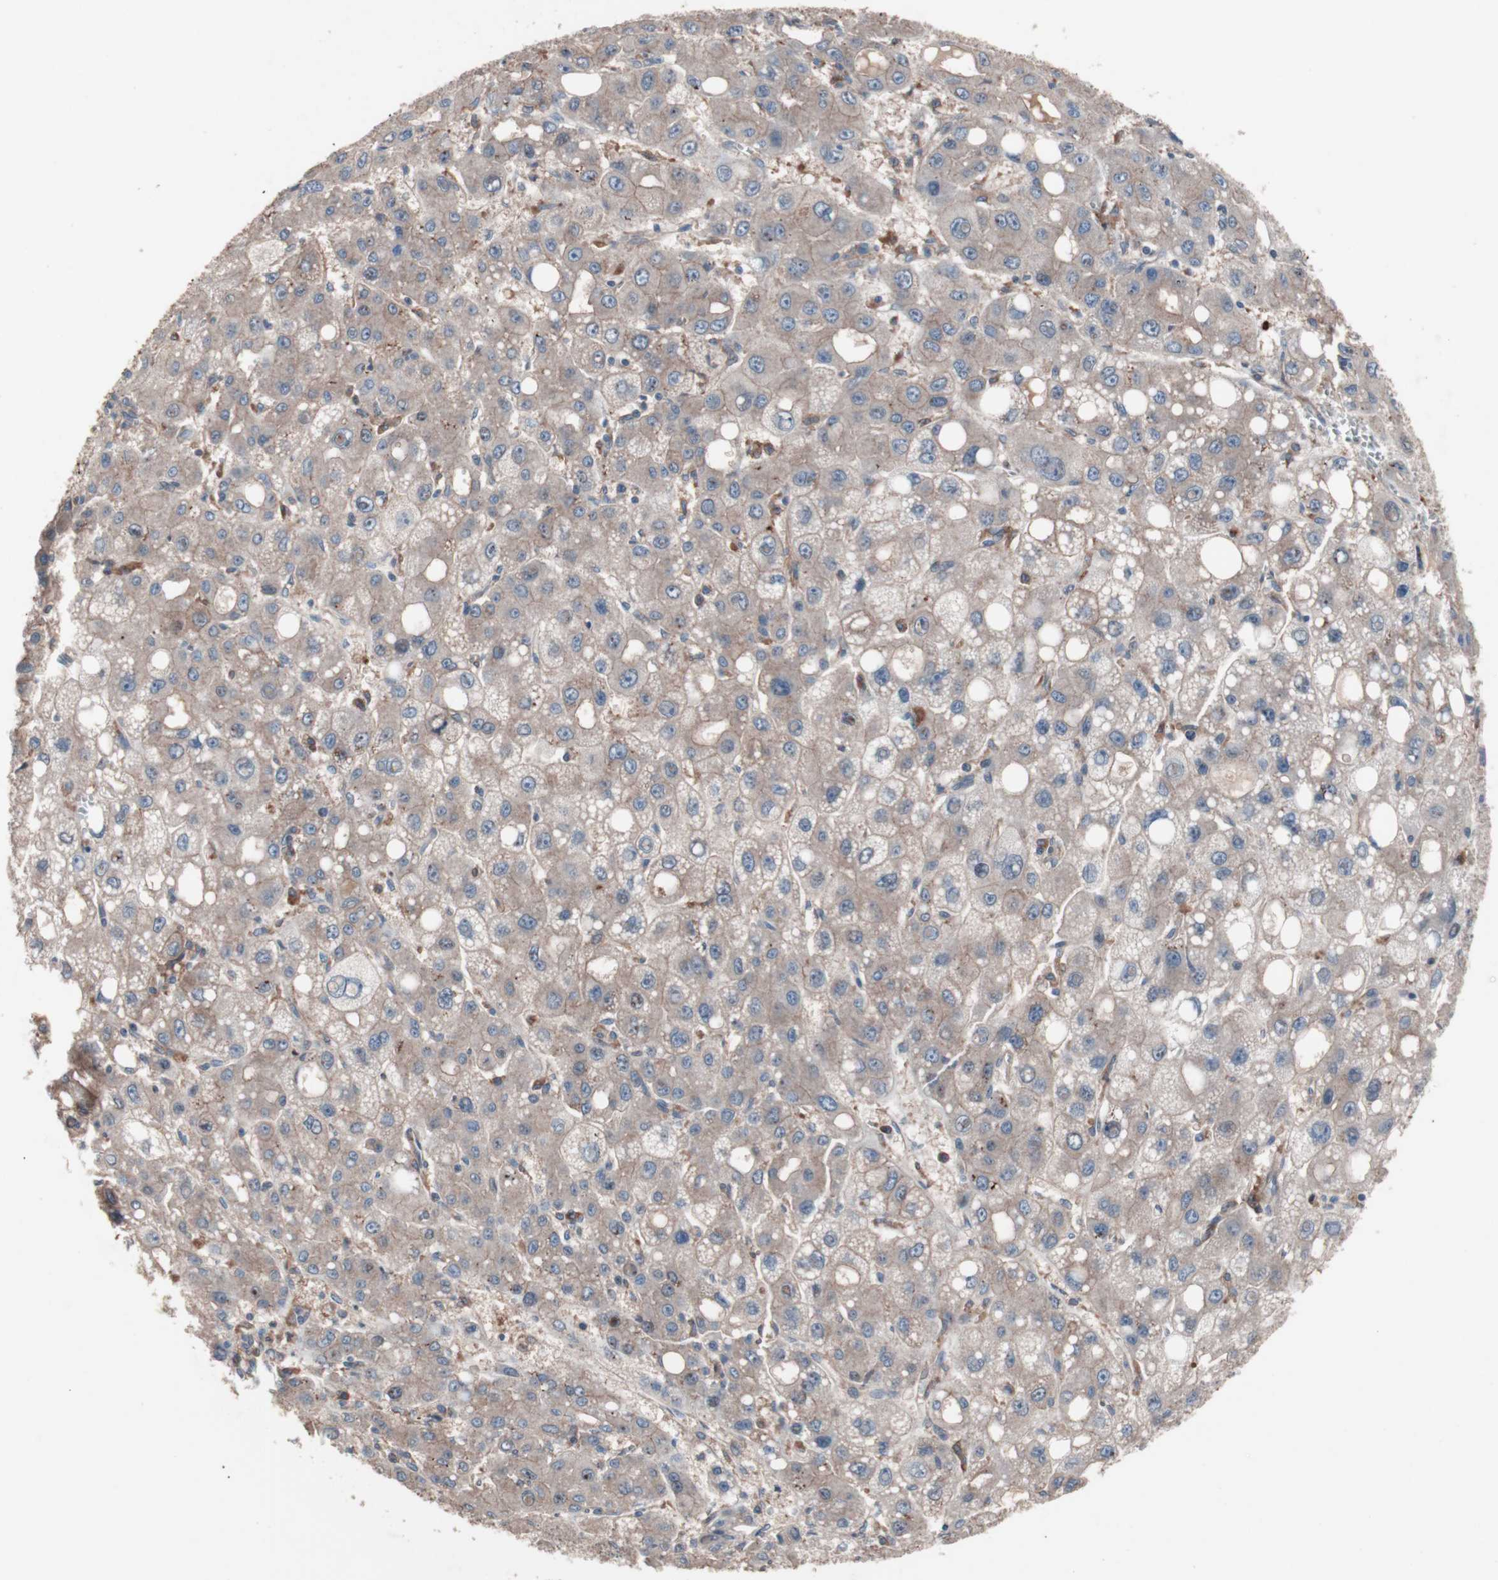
{"staining": {"intensity": "weak", "quantity": "25%-75%", "location": "cytoplasmic/membranous"}, "tissue": "liver cancer", "cell_type": "Tumor cells", "image_type": "cancer", "snomed": [{"axis": "morphology", "description": "Carcinoma, Hepatocellular, NOS"}, {"axis": "topography", "description": "Liver"}], "caption": "Weak cytoplasmic/membranous protein expression is identified in about 25%-75% of tumor cells in liver hepatocellular carcinoma.", "gene": "ATG7", "patient": {"sex": "male", "age": 55}}